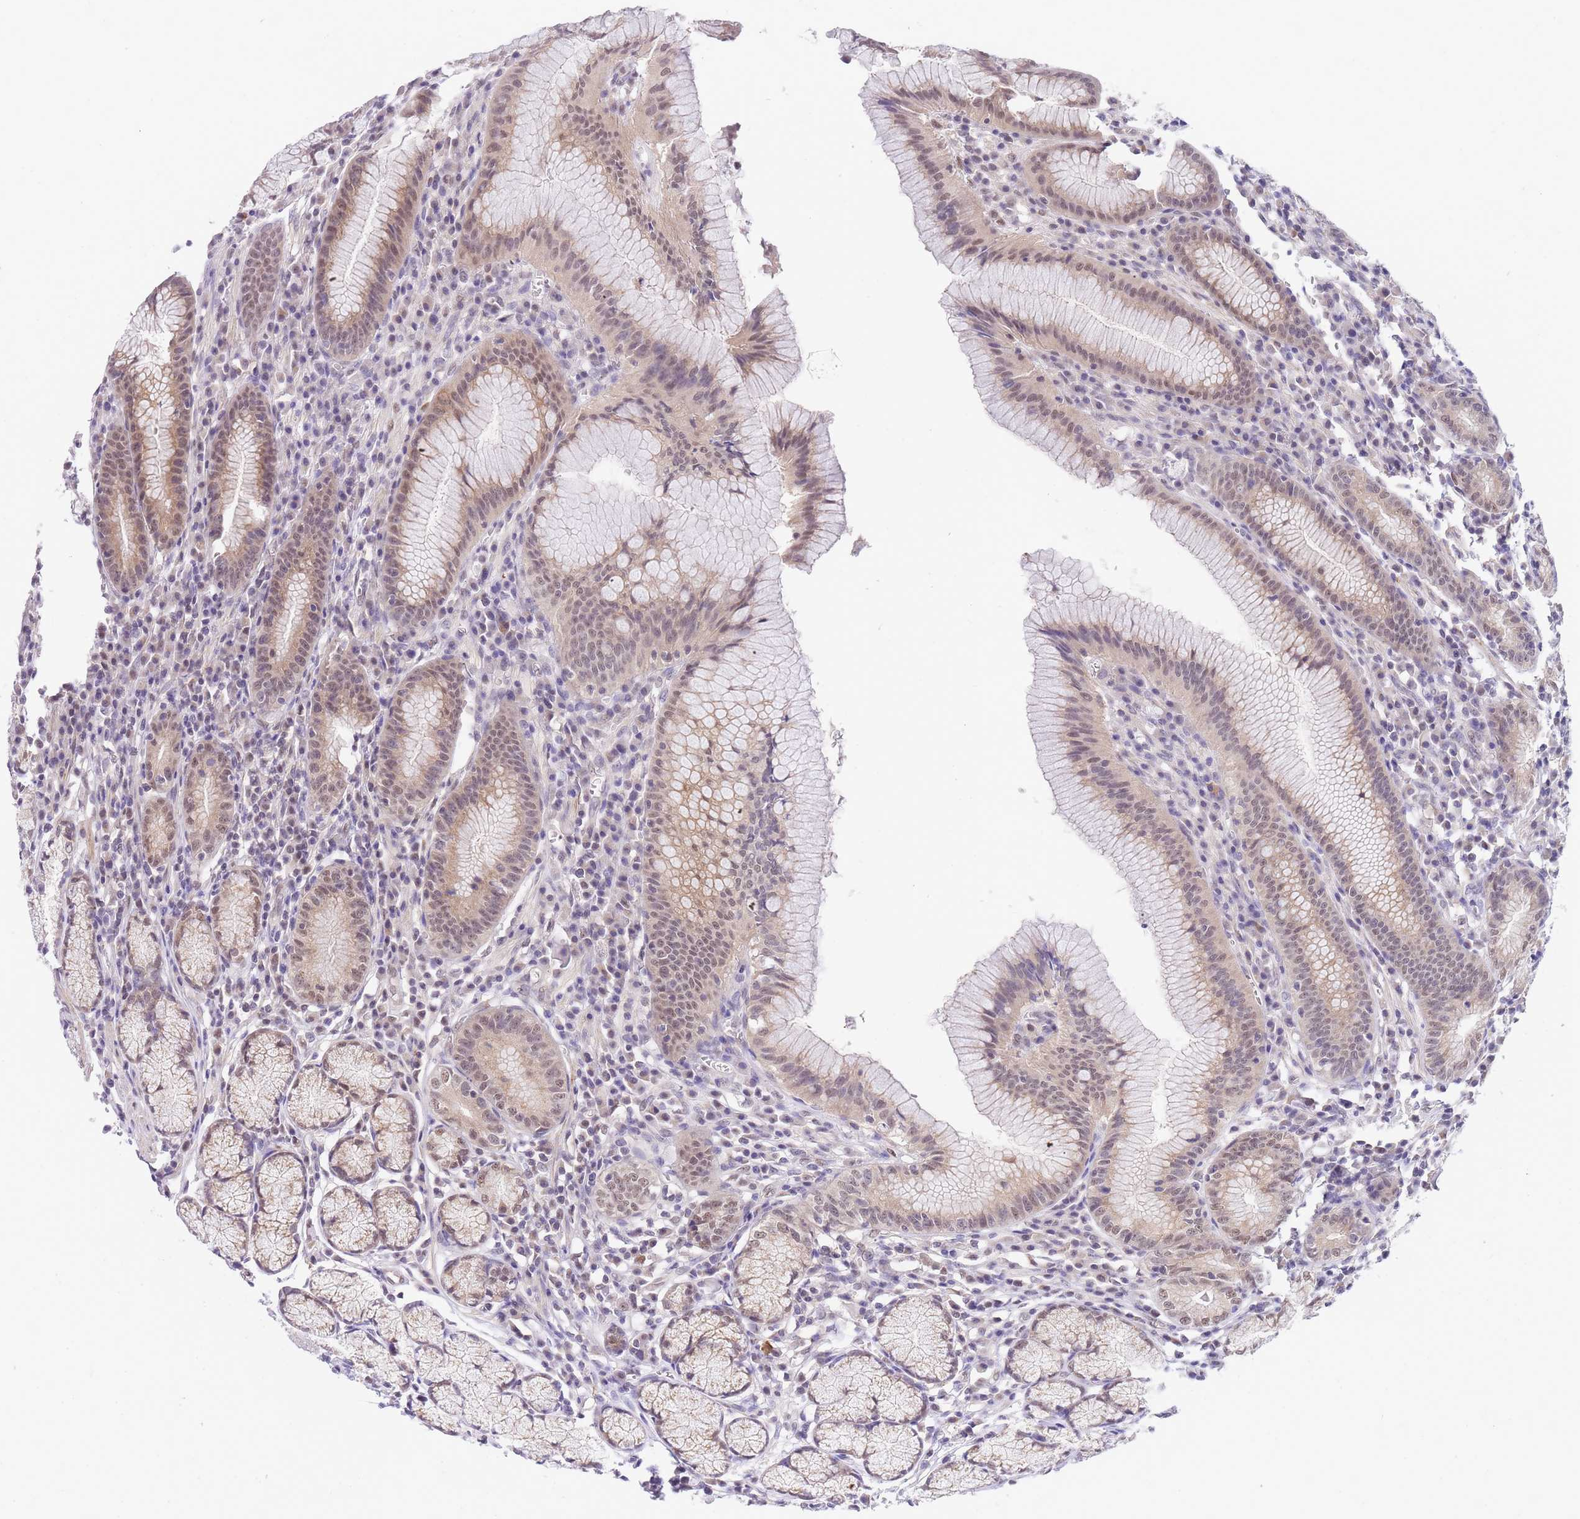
{"staining": {"intensity": "weak", "quantity": "25%-75%", "location": "cytoplasmic/membranous,nuclear"}, "tissue": "stomach", "cell_type": "Glandular cells", "image_type": "normal", "snomed": [{"axis": "morphology", "description": "Normal tissue, NOS"}, {"axis": "topography", "description": "Stomach"}], "caption": "Weak cytoplasmic/membranous,nuclear staining for a protein is appreciated in about 25%-75% of glandular cells of normal stomach using IHC.", "gene": "S100PBP", "patient": {"sex": "male", "age": 55}}